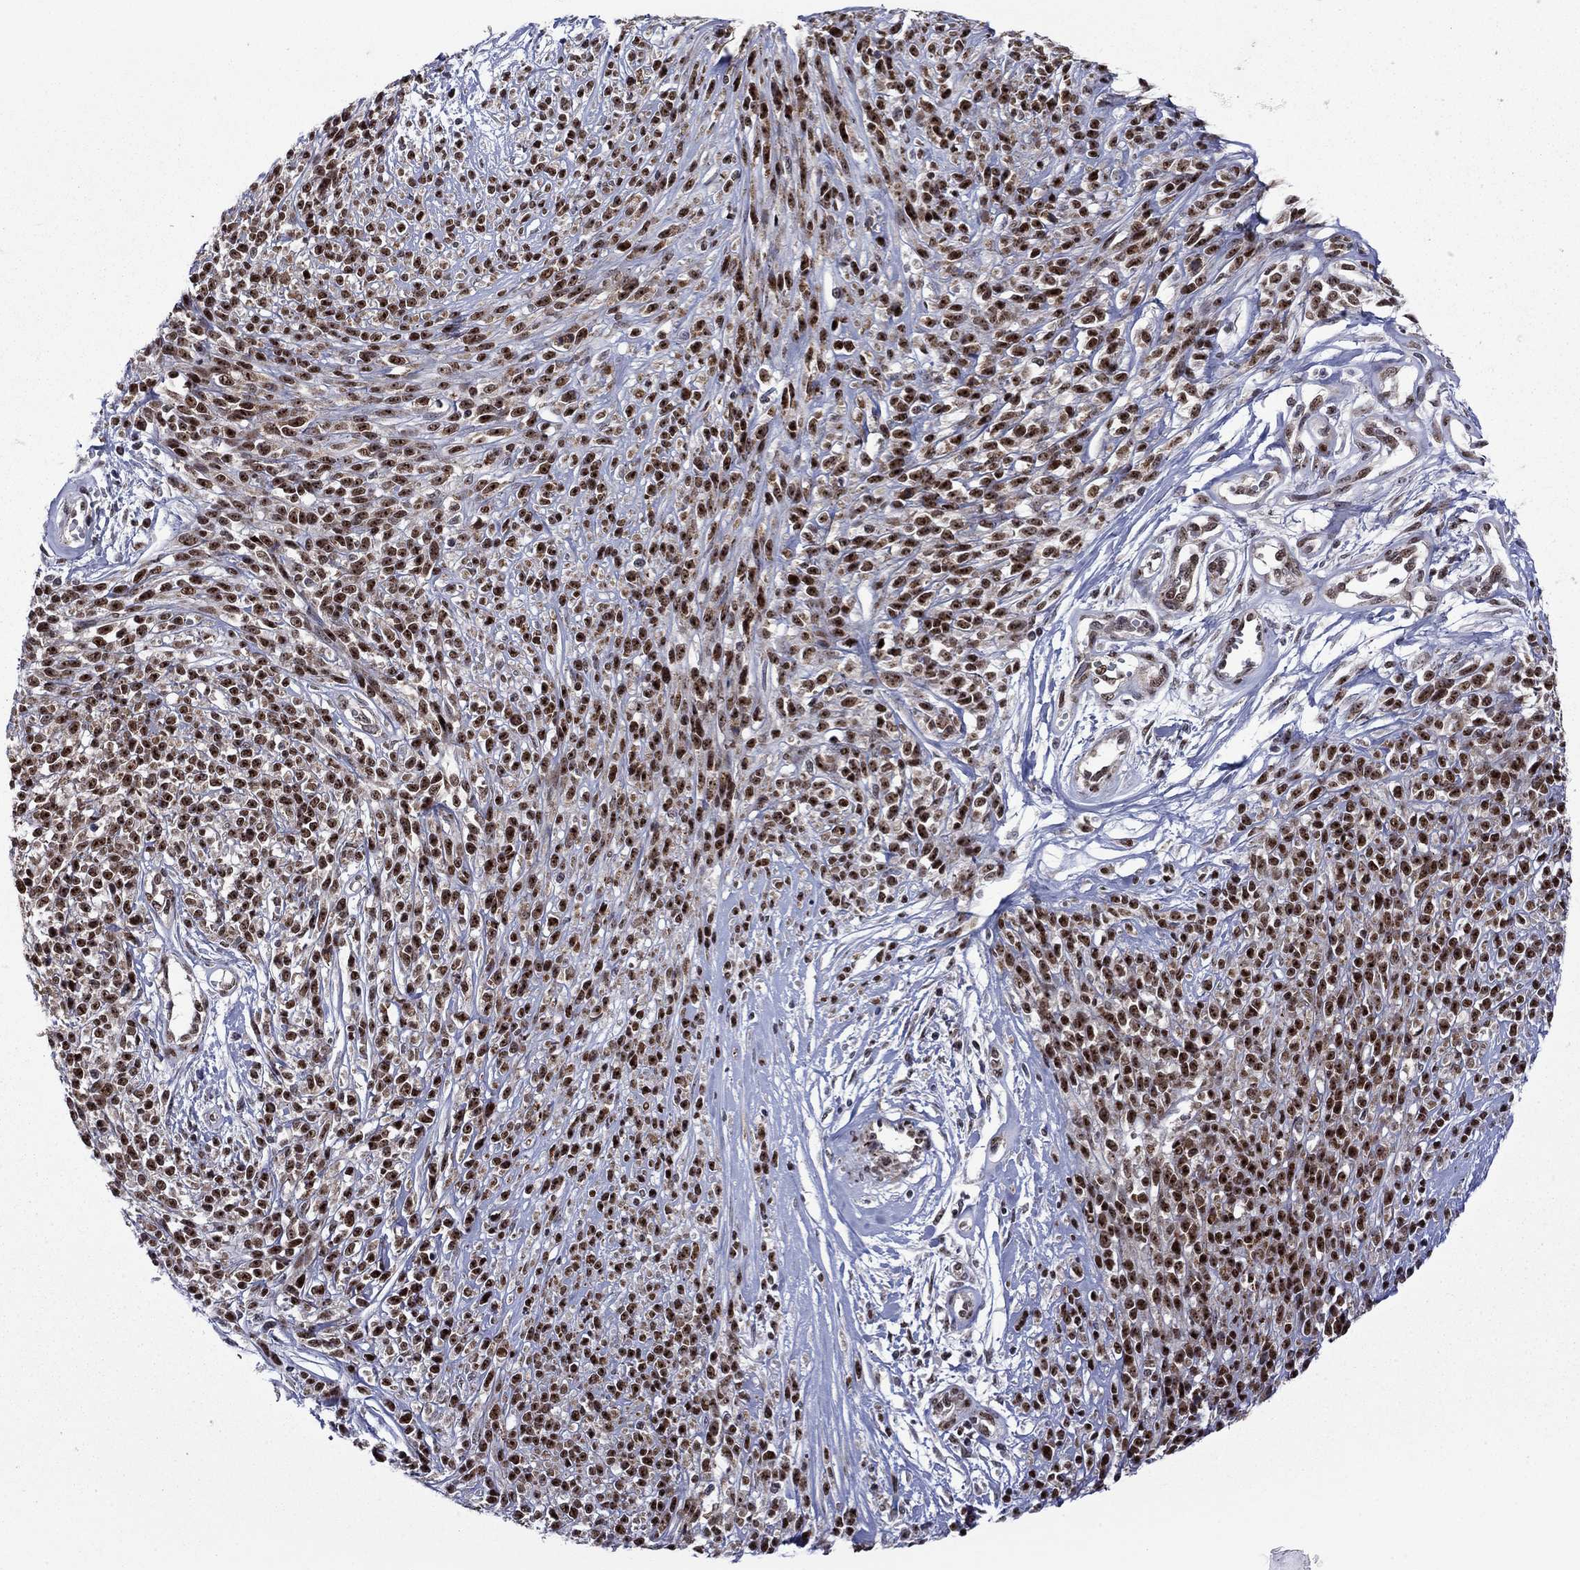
{"staining": {"intensity": "strong", "quantity": ">75%", "location": "nuclear"}, "tissue": "melanoma", "cell_type": "Tumor cells", "image_type": "cancer", "snomed": [{"axis": "morphology", "description": "Malignant melanoma, NOS"}, {"axis": "topography", "description": "Skin"}, {"axis": "topography", "description": "Skin of trunk"}], "caption": "Protein expression analysis of melanoma reveals strong nuclear positivity in about >75% of tumor cells.", "gene": "SURF2", "patient": {"sex": "male", "age": 74}}